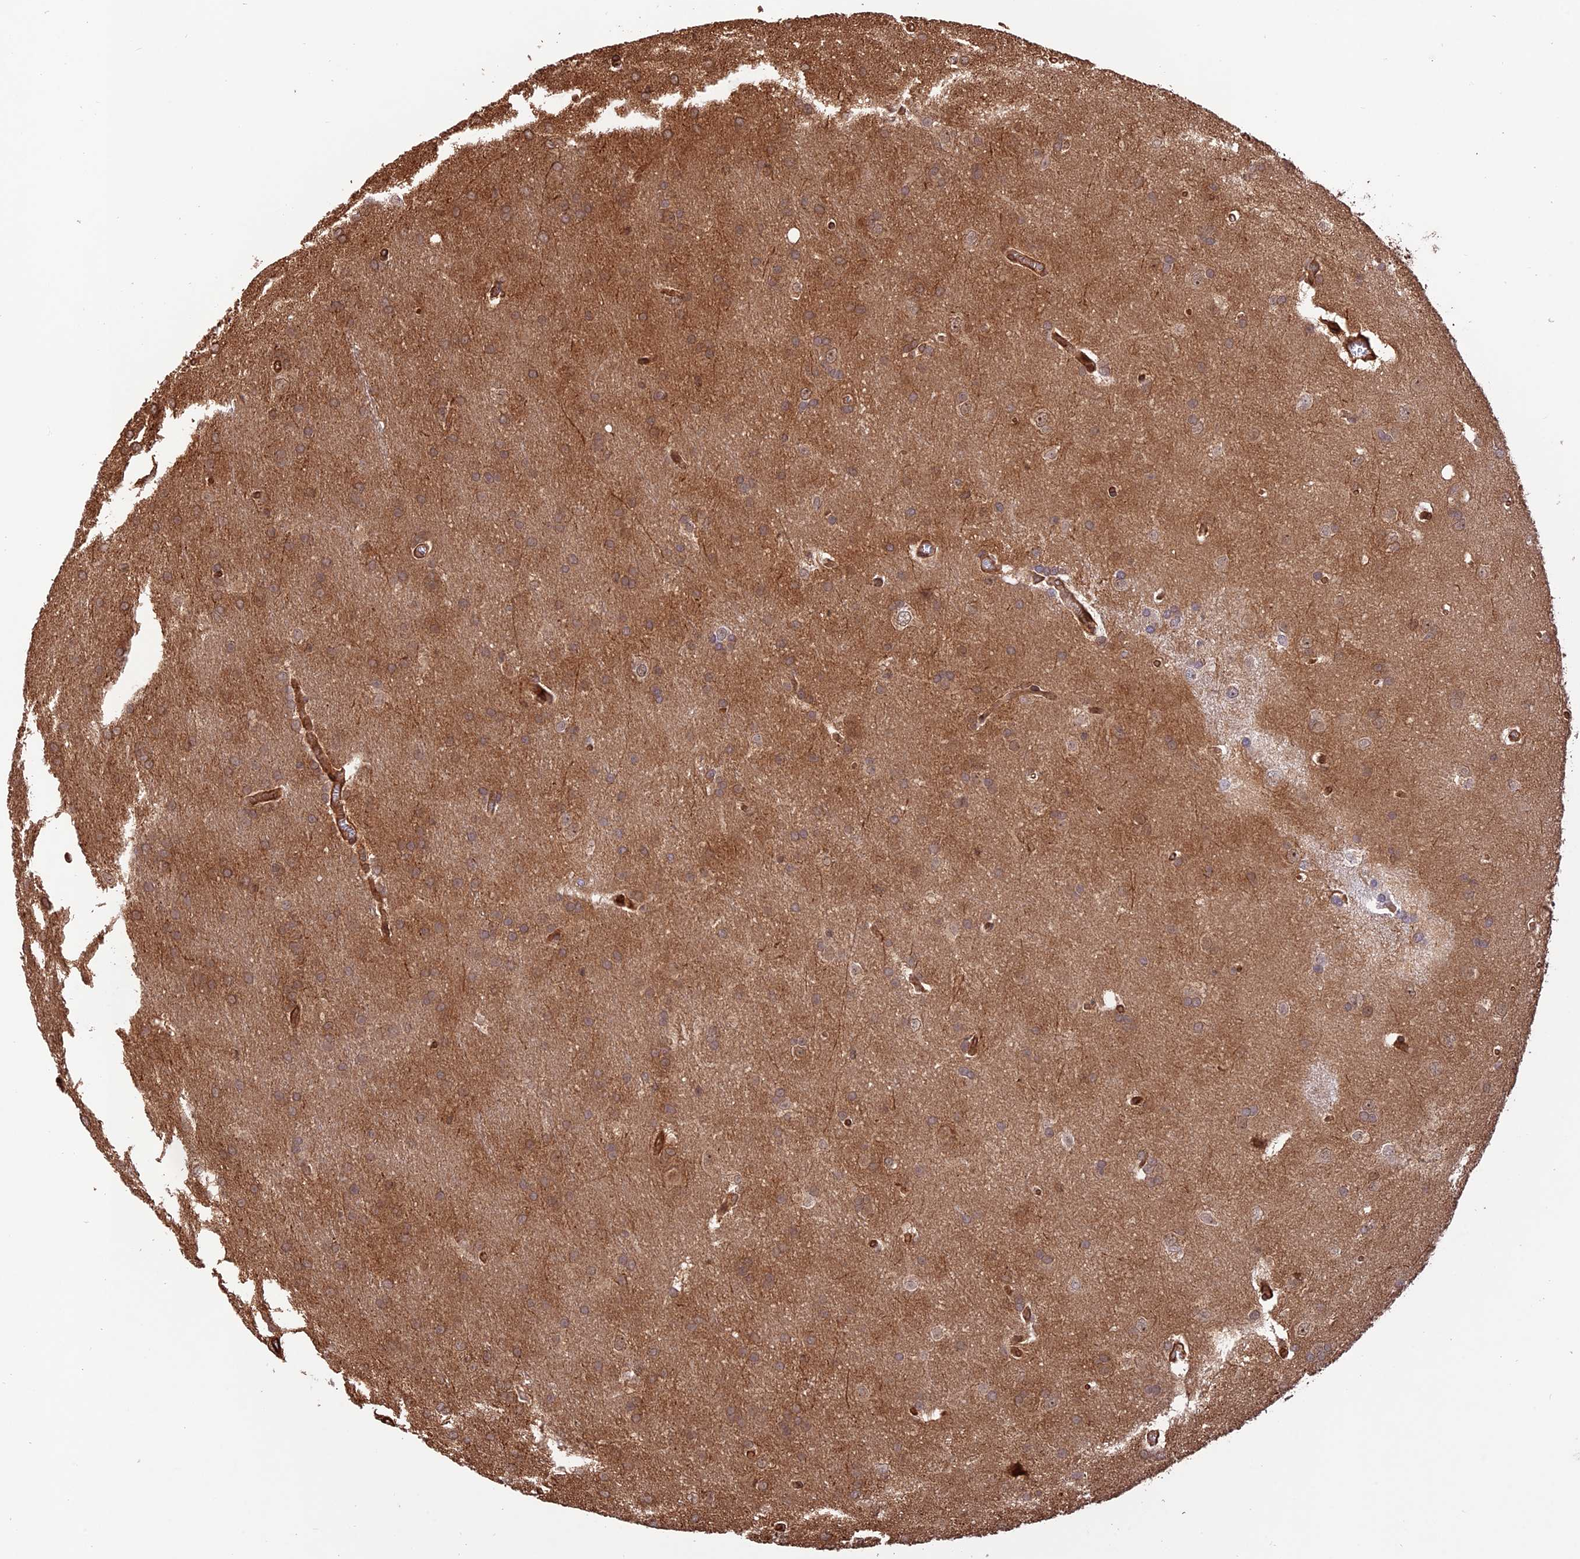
{"staining": {"intensity": "moderate", "quantity": ">75%", "location": "cytoplasmic/membranous"}, "tissue": "glioma", "cell_type": "Tumor cells", "image_type": "cancer", "snomed": [{"axis": "morphology", "description": "Glioma, malignant, Low grade"}, {"axis": "topography", "description": "Brain"}], "caption": "DAB immunohistochemical staining of glioma reveals moderate cytoplasmic/membranous protein positivity in about >75% of tumor cells. Using DAB (brown) and hematoxylin (blue) stains, captured at high magnification using brightfield microscopy.", "gene": "CREBL2", "patient": {"sex": "female", "age": 32}}